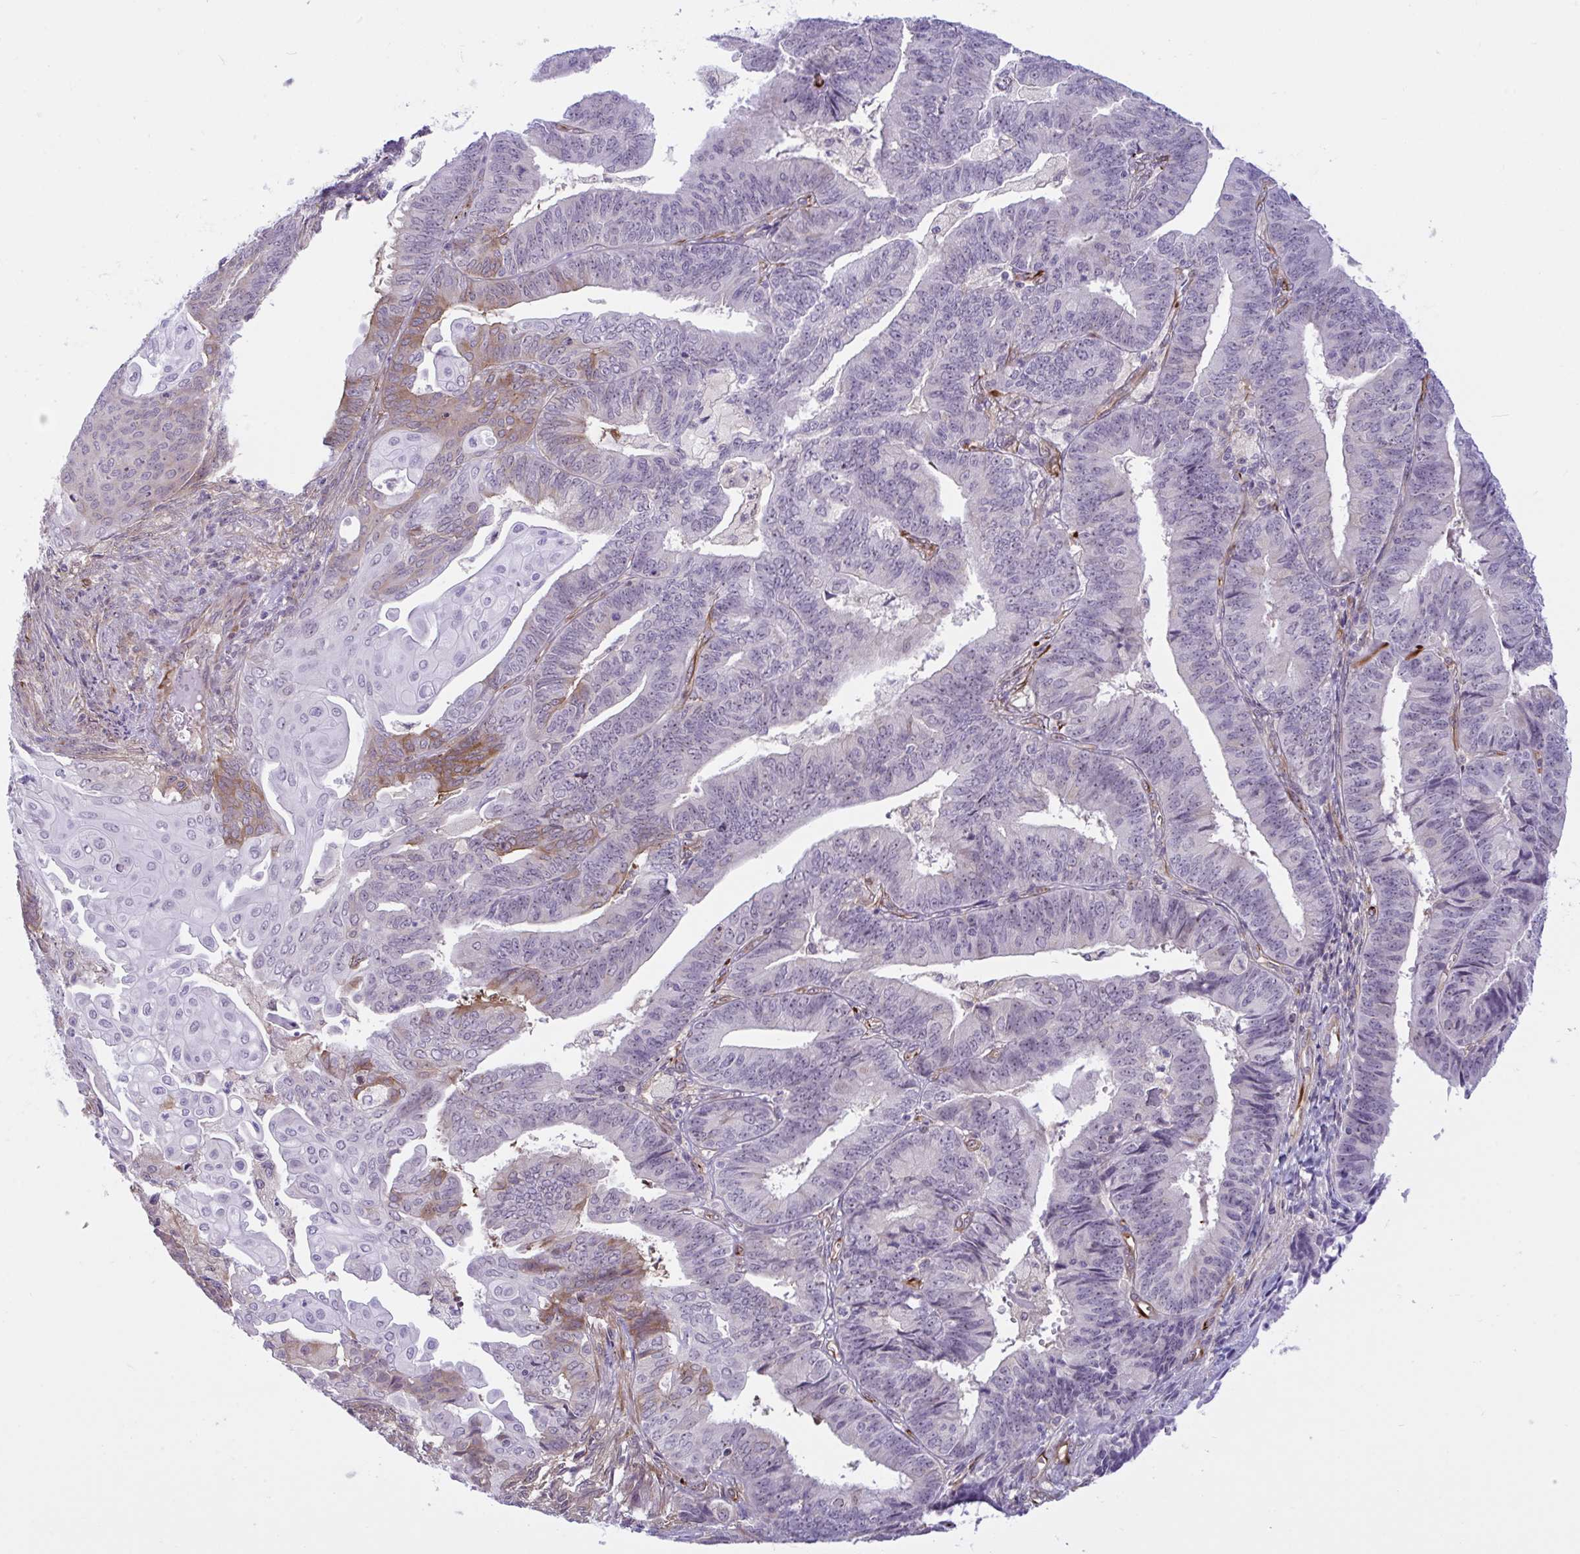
{"staining": {"intensity": "moderate", "quantity": "<25%", "location": "cytoplasmic/membranous"}, "tissue": "endometrial cancer", "cell_type": "Tumor cells", "image_type": "cancer", "snomed": [{"axis": "morphology", "description": "Adenocarcinoma, NOS"}, {"axis": "topography", "description": "Endometrium"}], "caption": "High-magnification brightfield microscopy of adenocarcinoma (endometrial) stained with DAB (3,3'-diaminobenzidine) (brown) and counterstained with hematoxylin (blue). tumor cells exhibit moderate cytoplasmic/membranous positivity is appreciated in about<25% of cells.", "gene": "PRRT4", "patient": {"sex": "female", "age": 73}}